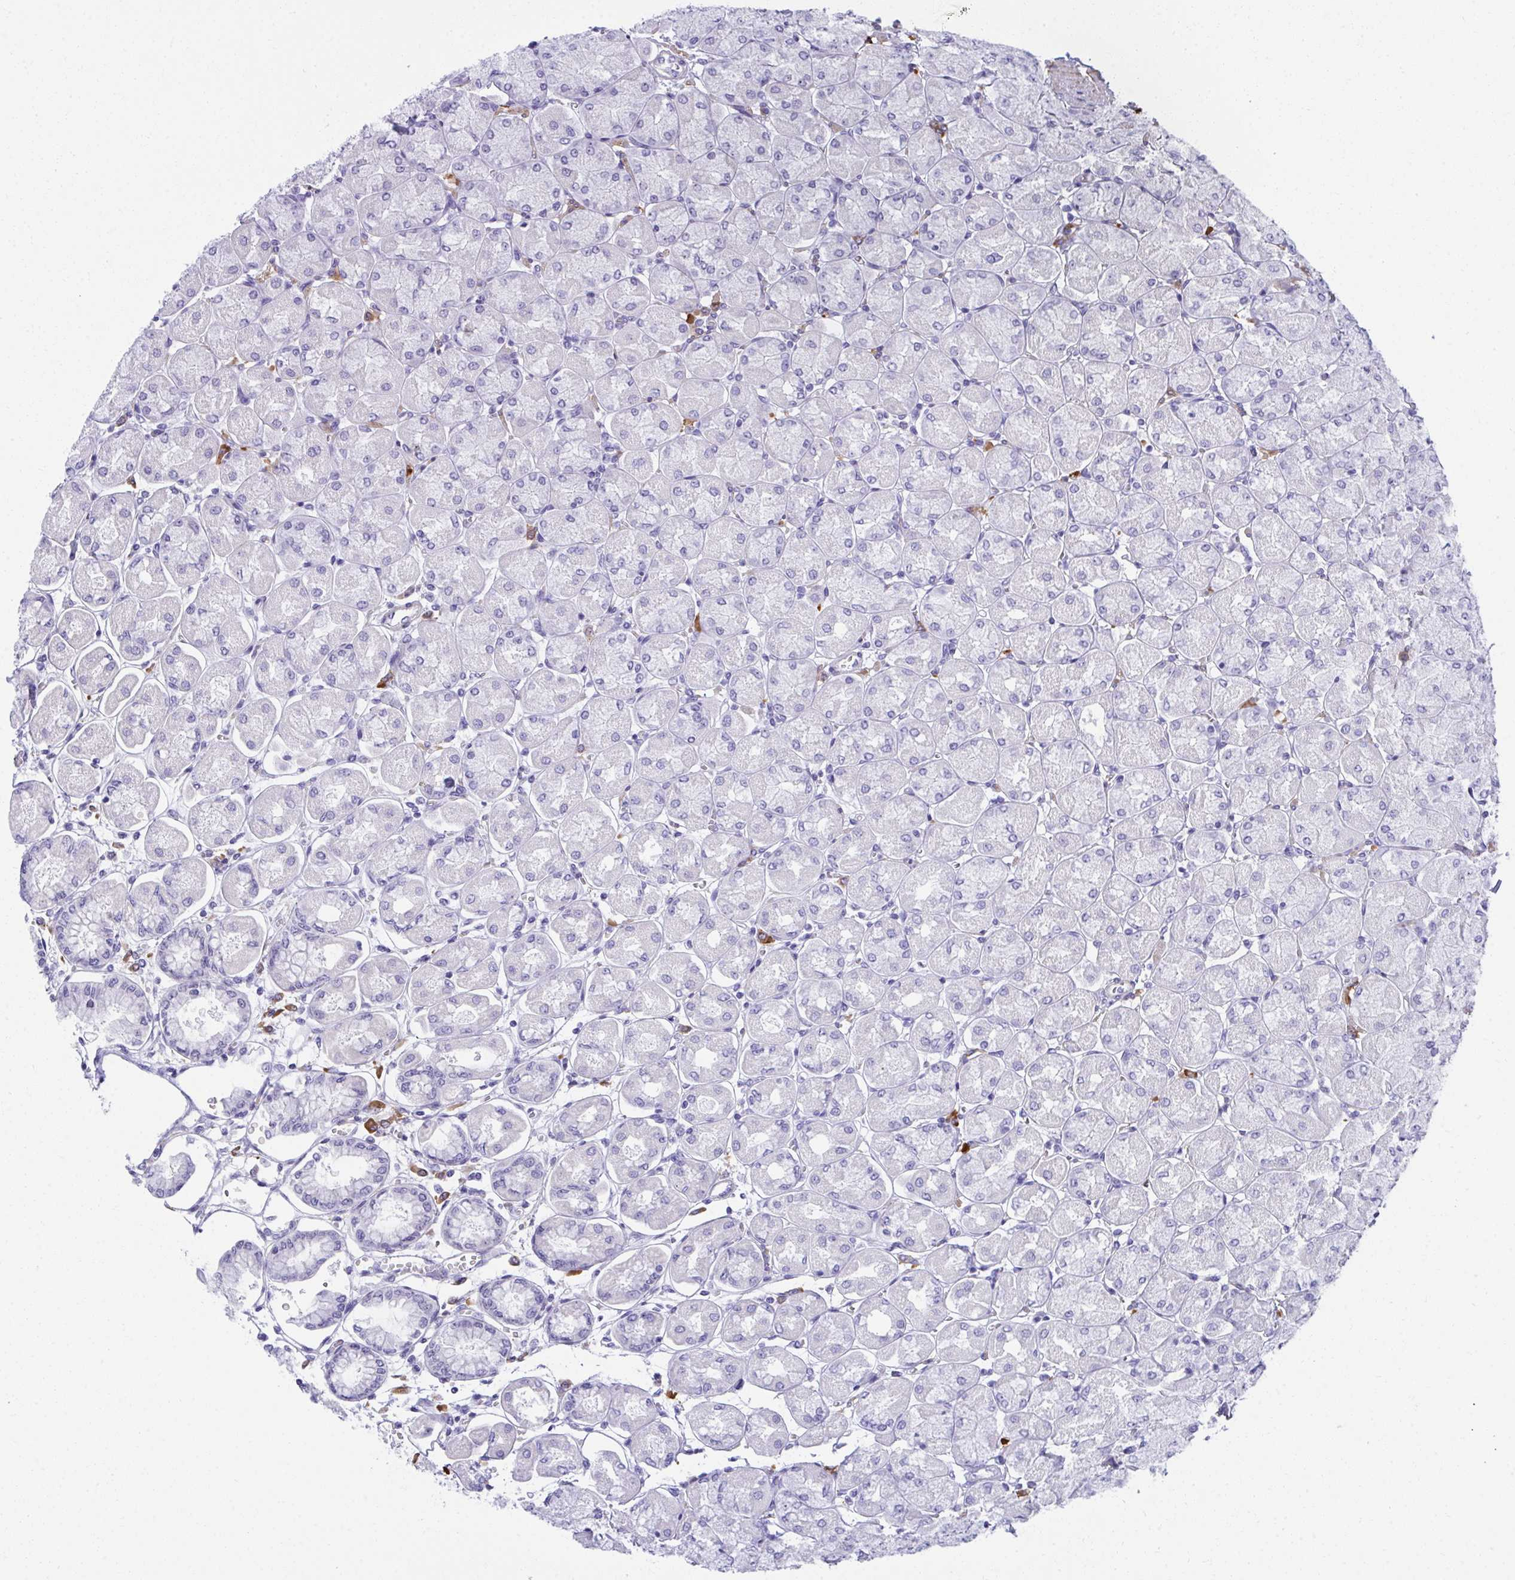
{"staining": {"intensity": "negative", "quantity": "none", "location": "none"}, "tissue": "stomach", "cell_type": "Glandular cells", "image_type": "normal", "snomed": [{"axis": "morphology", "description": "Normal tissue, NOS"}, {"axis": "topography", "description": "Stomach, upper"}], "caption": "This is an immunohistochemistry histopathology image of unremarkable human stomach. There is no expression in glandular cells.", "gene": "PUS7L", "patient": {"sex": "female", "age": 56}}